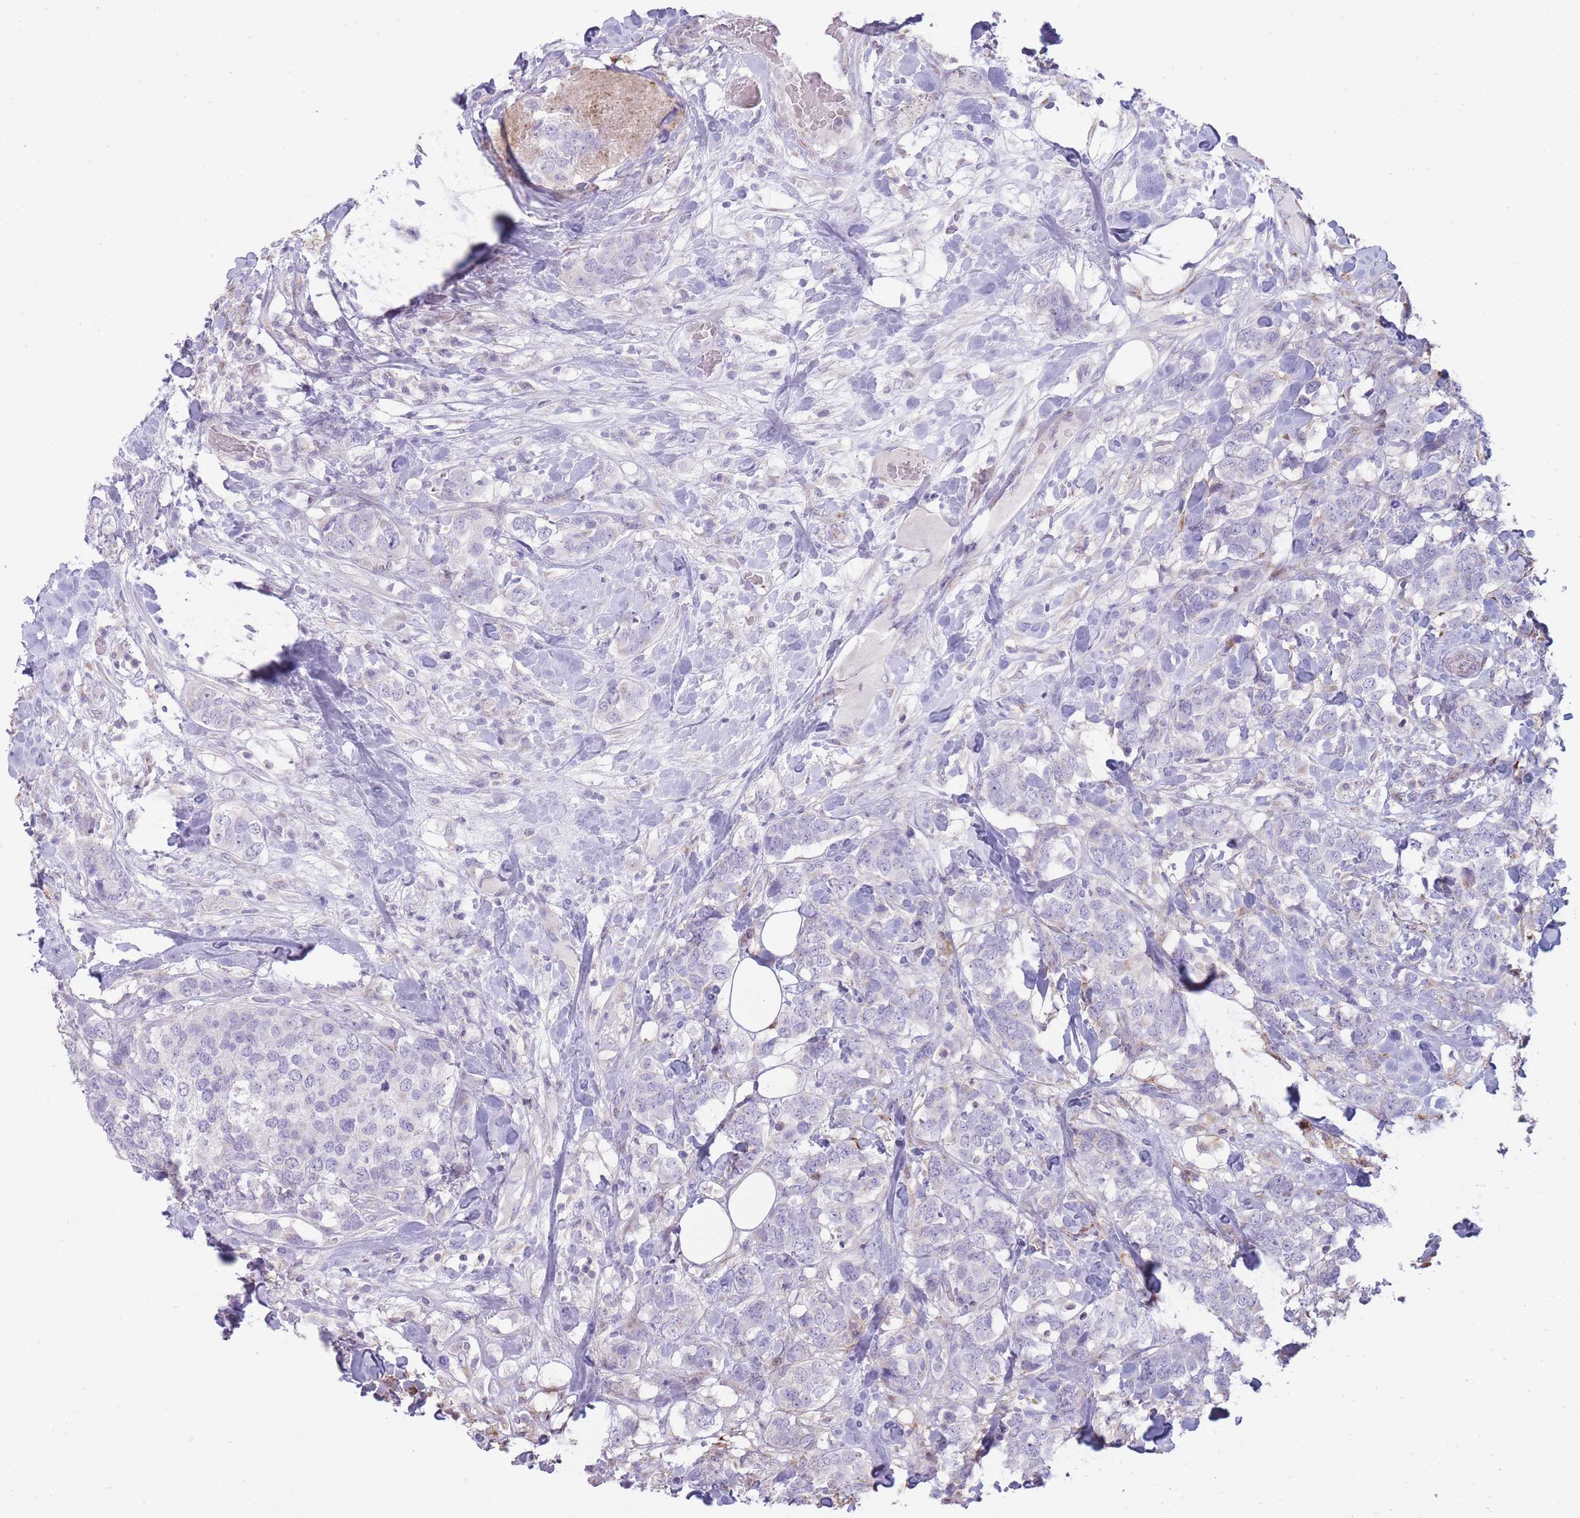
{"staining": {"intensity": "negative", "quantity": "none", "location": "none"}, "tissue": "breast cancer", "cell_type": "Tumor cells", "image_type": "cancer", "snomed": [{"axis": "morphology", "description": "Lobular carcinoma"}, {"axis": "topography", "description": "Breast"}], "caption": "This is an immunohistochemistry photomicrograph of breast cancer (lobular carcinoma). There is no expression in tumor cells.", "gene": "PPP3R2", "patient": {"sex": "female", "age": 59}}